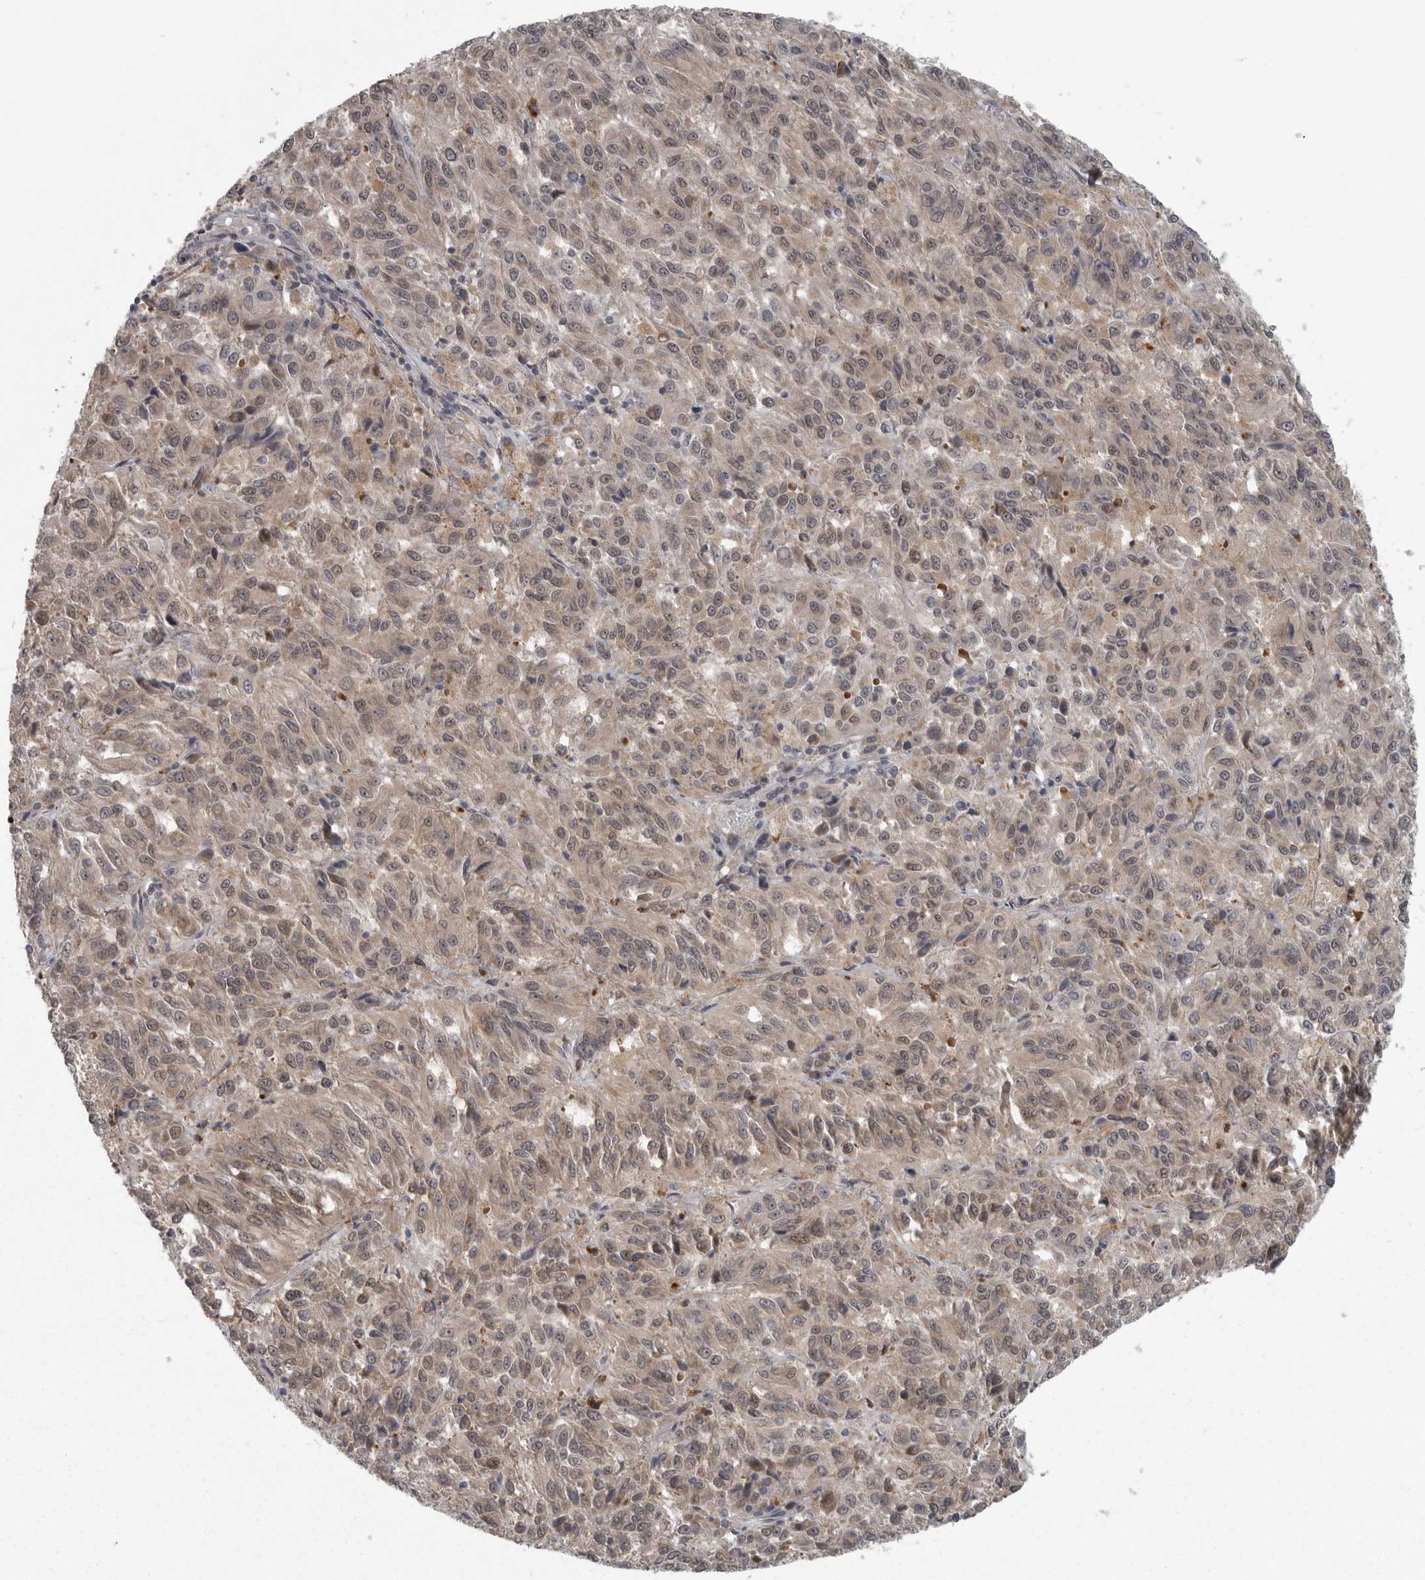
{"staining": {"intensity": "weak", "quantity": "<25%", "location": "cytoplasmic/membranous,nuclear"}, "tissue": "melanoma", "cell_type": "Tumor cells", "image_type": "cancer", "snomed": [{"axis": "morphology", "description": "Malignant melanoma, Metastatic site"}, {"axis": "topography", "description": "Lung"}], "caption": "A micrograph of malignant melanoma (metastatic site) stained for a protein demonstrates no brown staining in tumor cells. Brightfield microscopy of IHC stained with DAB (brown) and hematoxylin (blue), captured at high magnification.", "gene": "PPP1R9A", "patient": {"sex": "male", "age": 64}}